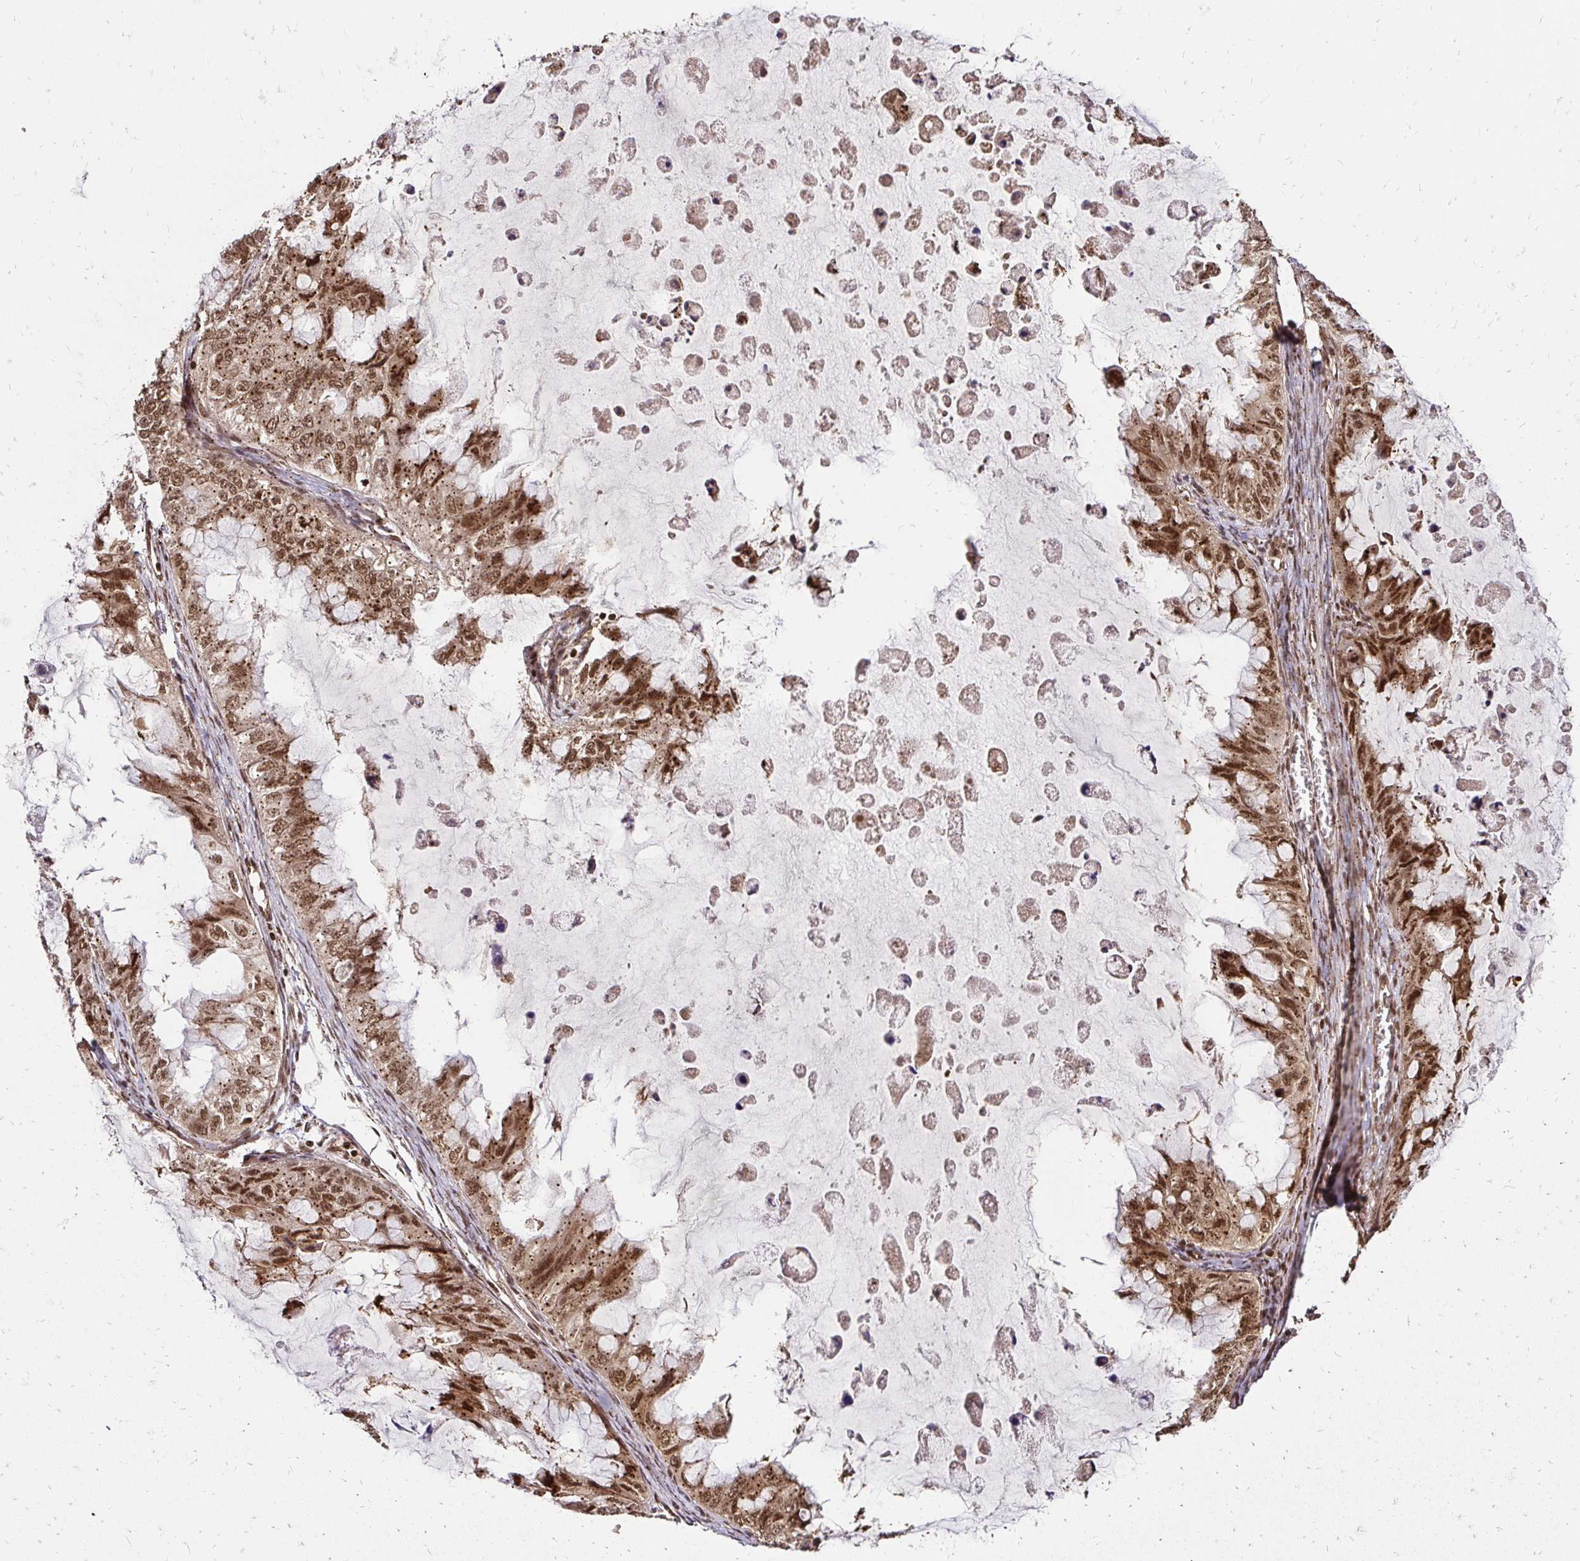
{"staining": {"intensity": "moderate", "quantity": ">75%", "location": "cytoplasmic/membranous,nuclear"}, "tissue": "ovarian cancer", "cell_type": "Tumor cells", "image_type": "cancer", "snomed": [{"axis": "morphology", "description": "Cystadenocarcinoma, mucinous, NOS"}, {"axis": "topography", "description": "Ovary"}], "caption": "A medium amount of moderate cytoplasmic/membranous and nuclear positivity is present in approximately >75% of tumor cells in ovarian mucinous cystadenocarcinoma tissue.", "gene": "GLYR1", "patient": {"sex": "female", "age": 72}}